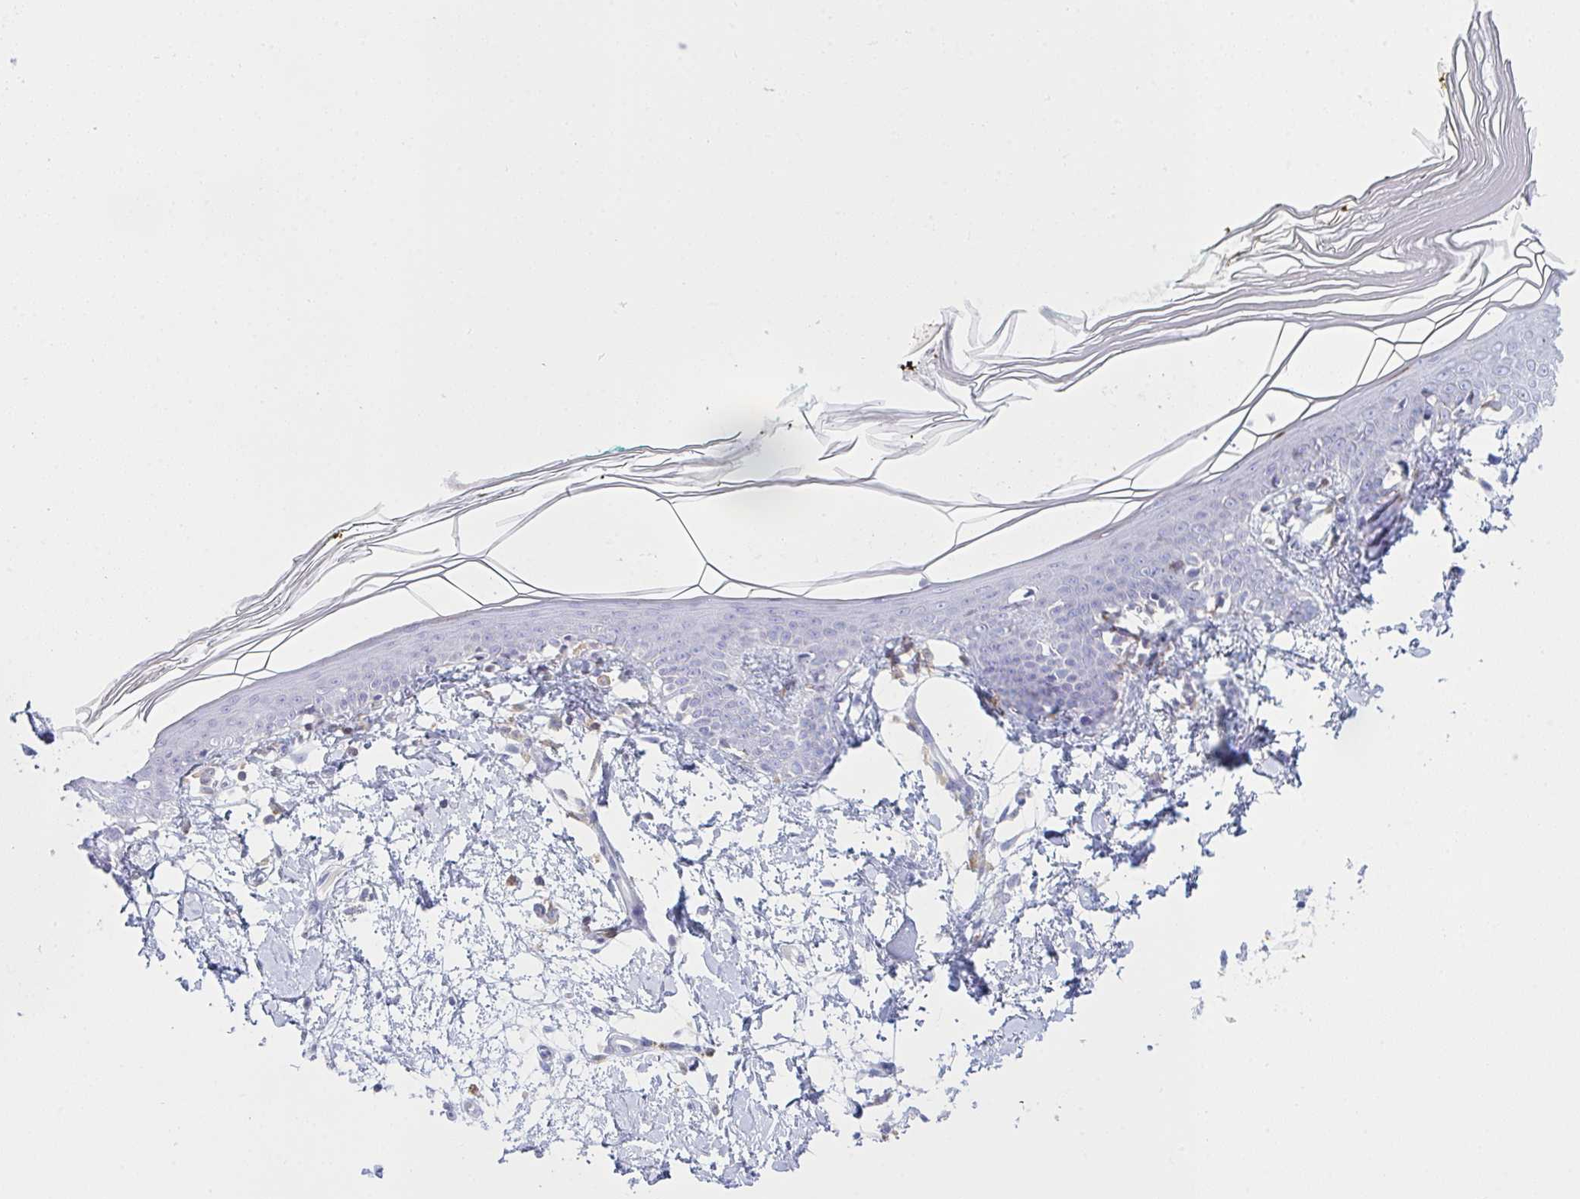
{"staining": {"intensity": "negative", "quantity": "none", "location": "none"}, "tissue": "skin", "cell_type": "Fibroblasts", "image_type": "normal", "snomed": [{"axis": "morphology", "description": "Normal tissue, NOS"}, {"axis": "topography", "description": "Skin"}], "caption": "There is no significant expression in fibroblasts of skin. (DAB (3,3'-diaminobenzidine) immunohistochemistry (IHC) visualized using brightfield microscopy, high magnification).", "gene": "MYO1F", "patient": {"sex": "female", "age": 34}}